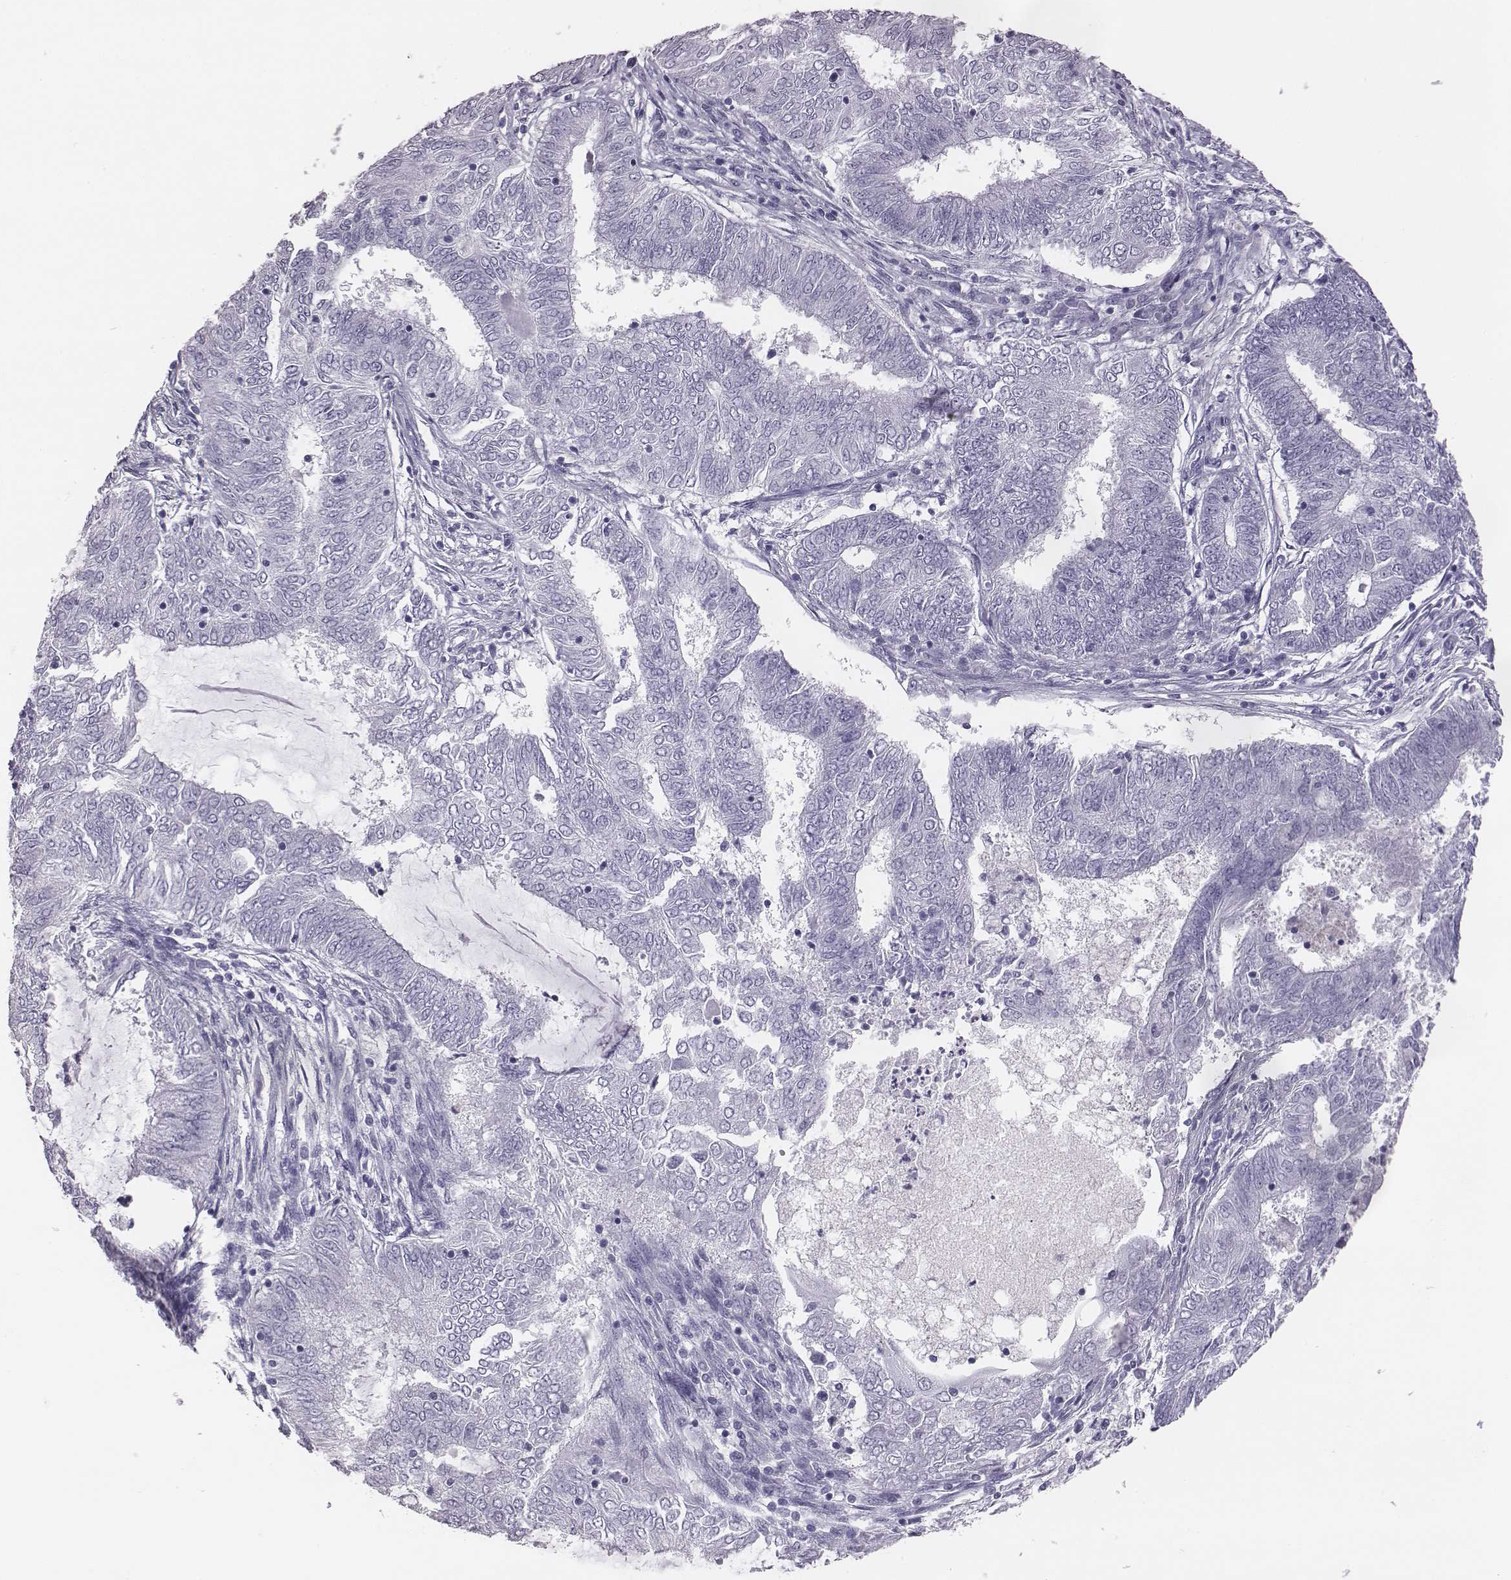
{"staining": {"intensity": "negative", "quantity": "none", "location": "none"}, "tissue": "endometrial cancer", "cell_type": "Tumor cells", "image_type": "cancer", "snomed": [{"axis": "morphology", "description": "Adenocarcinoma, NOS"}, {"axis": "topography", "description": "Endometrium"}], "caption": "This is an immunohistochemistry (IHC) photomicrograph of human endometrial cancer (adenocarcinoma). There is no positivity in tumor cells.", "gene": "ACOD1", "patient": {"sex": "female", "age": 62}}